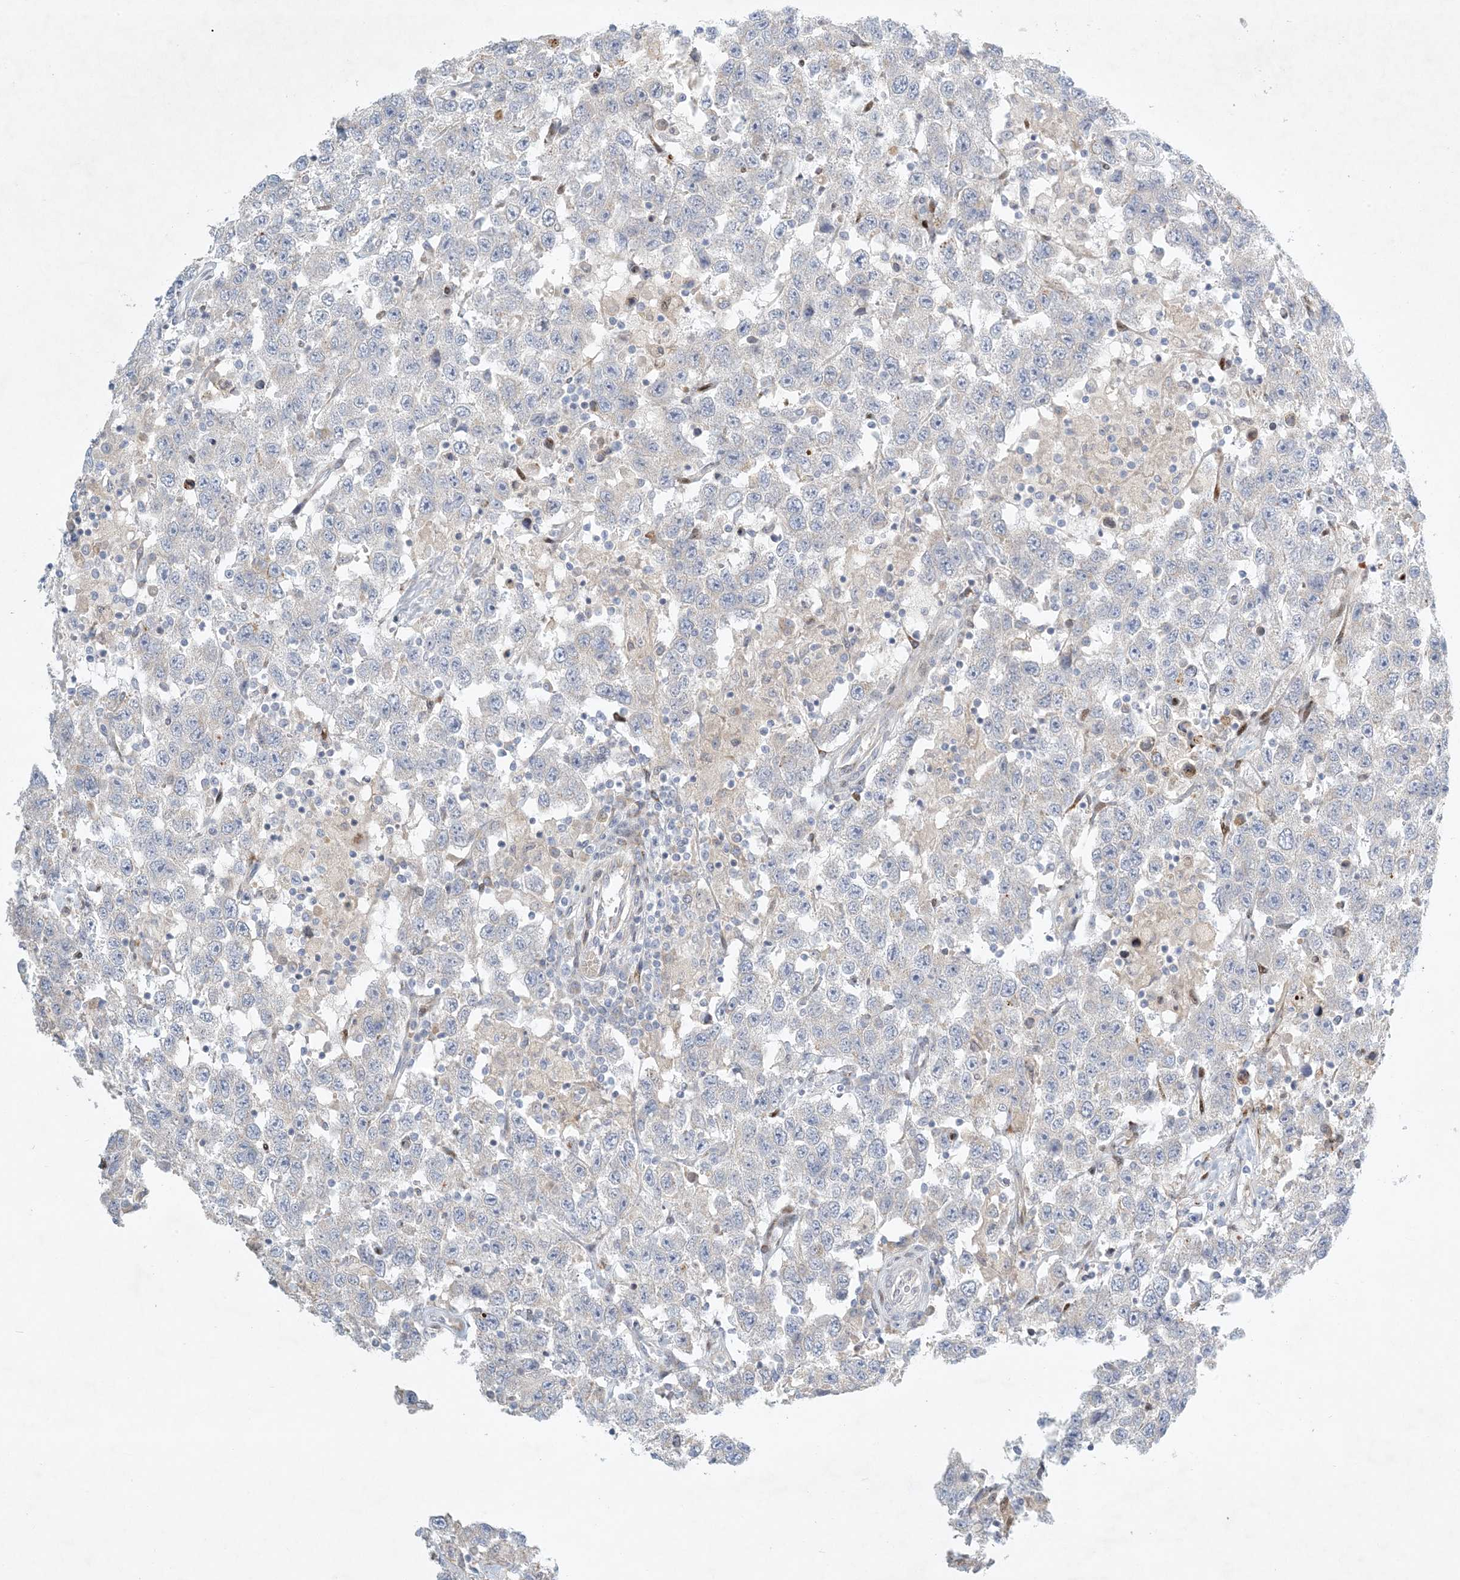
{"staining": {"intensity": "negative", "quantity": "none", "location": "none"}, "tissue": "testis cancer", "cell_type": "Tumor cells", "image_type": "cancer", "snomed": [{"axis": "morphology", "description": "Seminoma, NOS"}, {"axis": "topography", "description": "Testis"}], "caption": "A photomicrograph of testis cancer stained for a protein shows no brown staining in tumor cells.", "gene": "ZNF385D", "patient": {"sex": "male", "age": 41}}